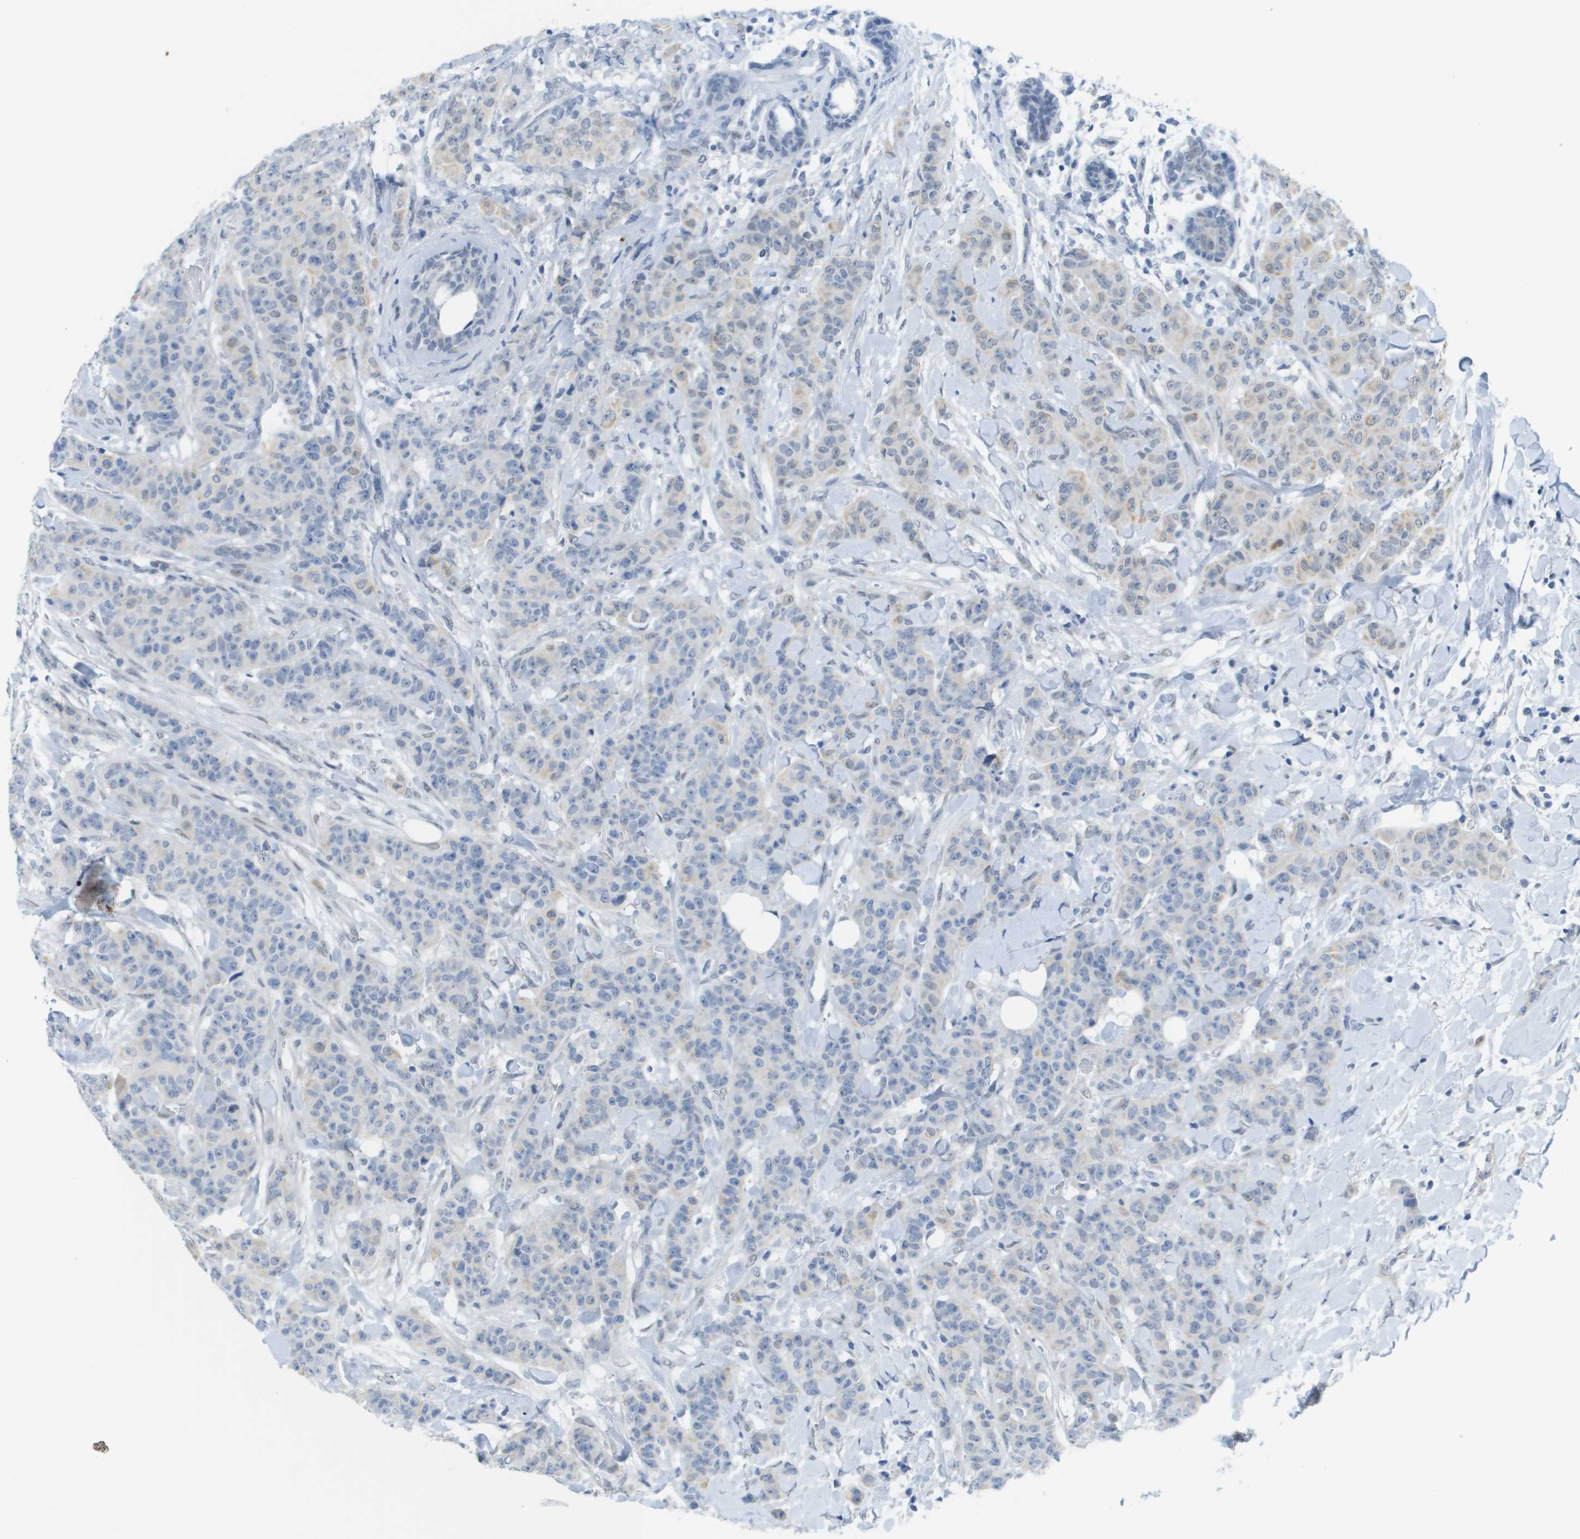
{"staining": {"intensity": "negative", "quantity": "none", "location": "none"}, "tissue": "breast cancer", "cell_type": "Tumor cells", "image_type": "cancer", "snomed": [{"axis": "morphology", "description": "Normal tissue, NOS"}, {"axis": "morphology", "description": "Duct carcinoma"}, {"axis": "topography", "description": "Breast"}], "caption": "IHC of infiltrating ductal carcinoma (breast) demonstrates no staining in tumor cells.", "gene": "ARID1B", "patient": {"sex": "female", "age": 40}}